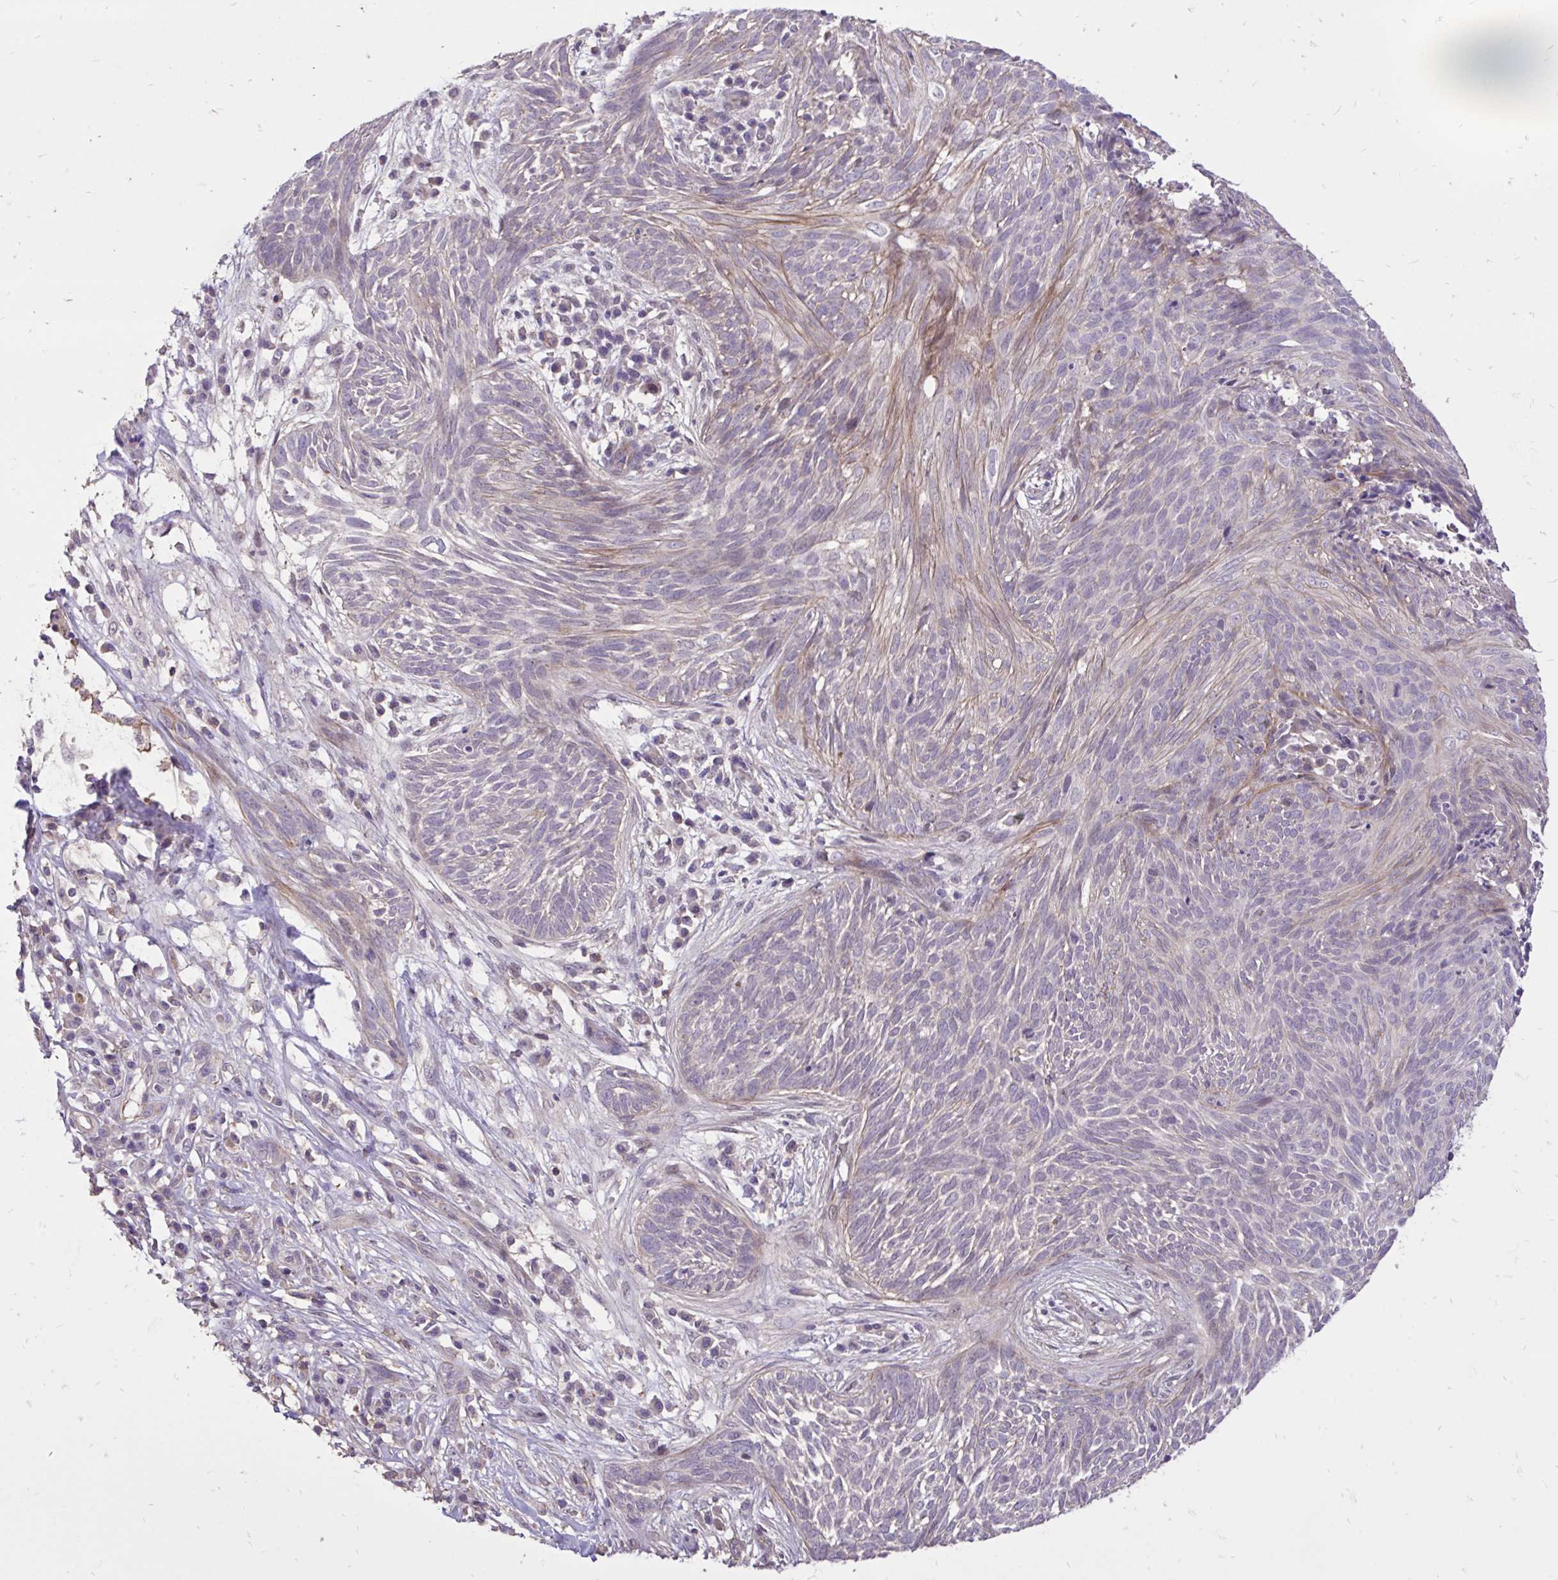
{"staining": {"intensity": "negative", "quantity": "none", "location": "none"}, "tissue": "skin cancer", "cell_type": "Tumor cells", "image_type": "cancer", "snomed": [{"axis": "morphology", "description": "Basal cell carcinoma"}, {"axis": "topography", "description": "Skin"}, {"axis": "topography", "description": "Skin, foot"}], "caption": "IHC of skin basal cell carcinoma displays no expression in tumor cells.", "gene": "IGFL2", "patient": {"sex": "female", "age": 86}}